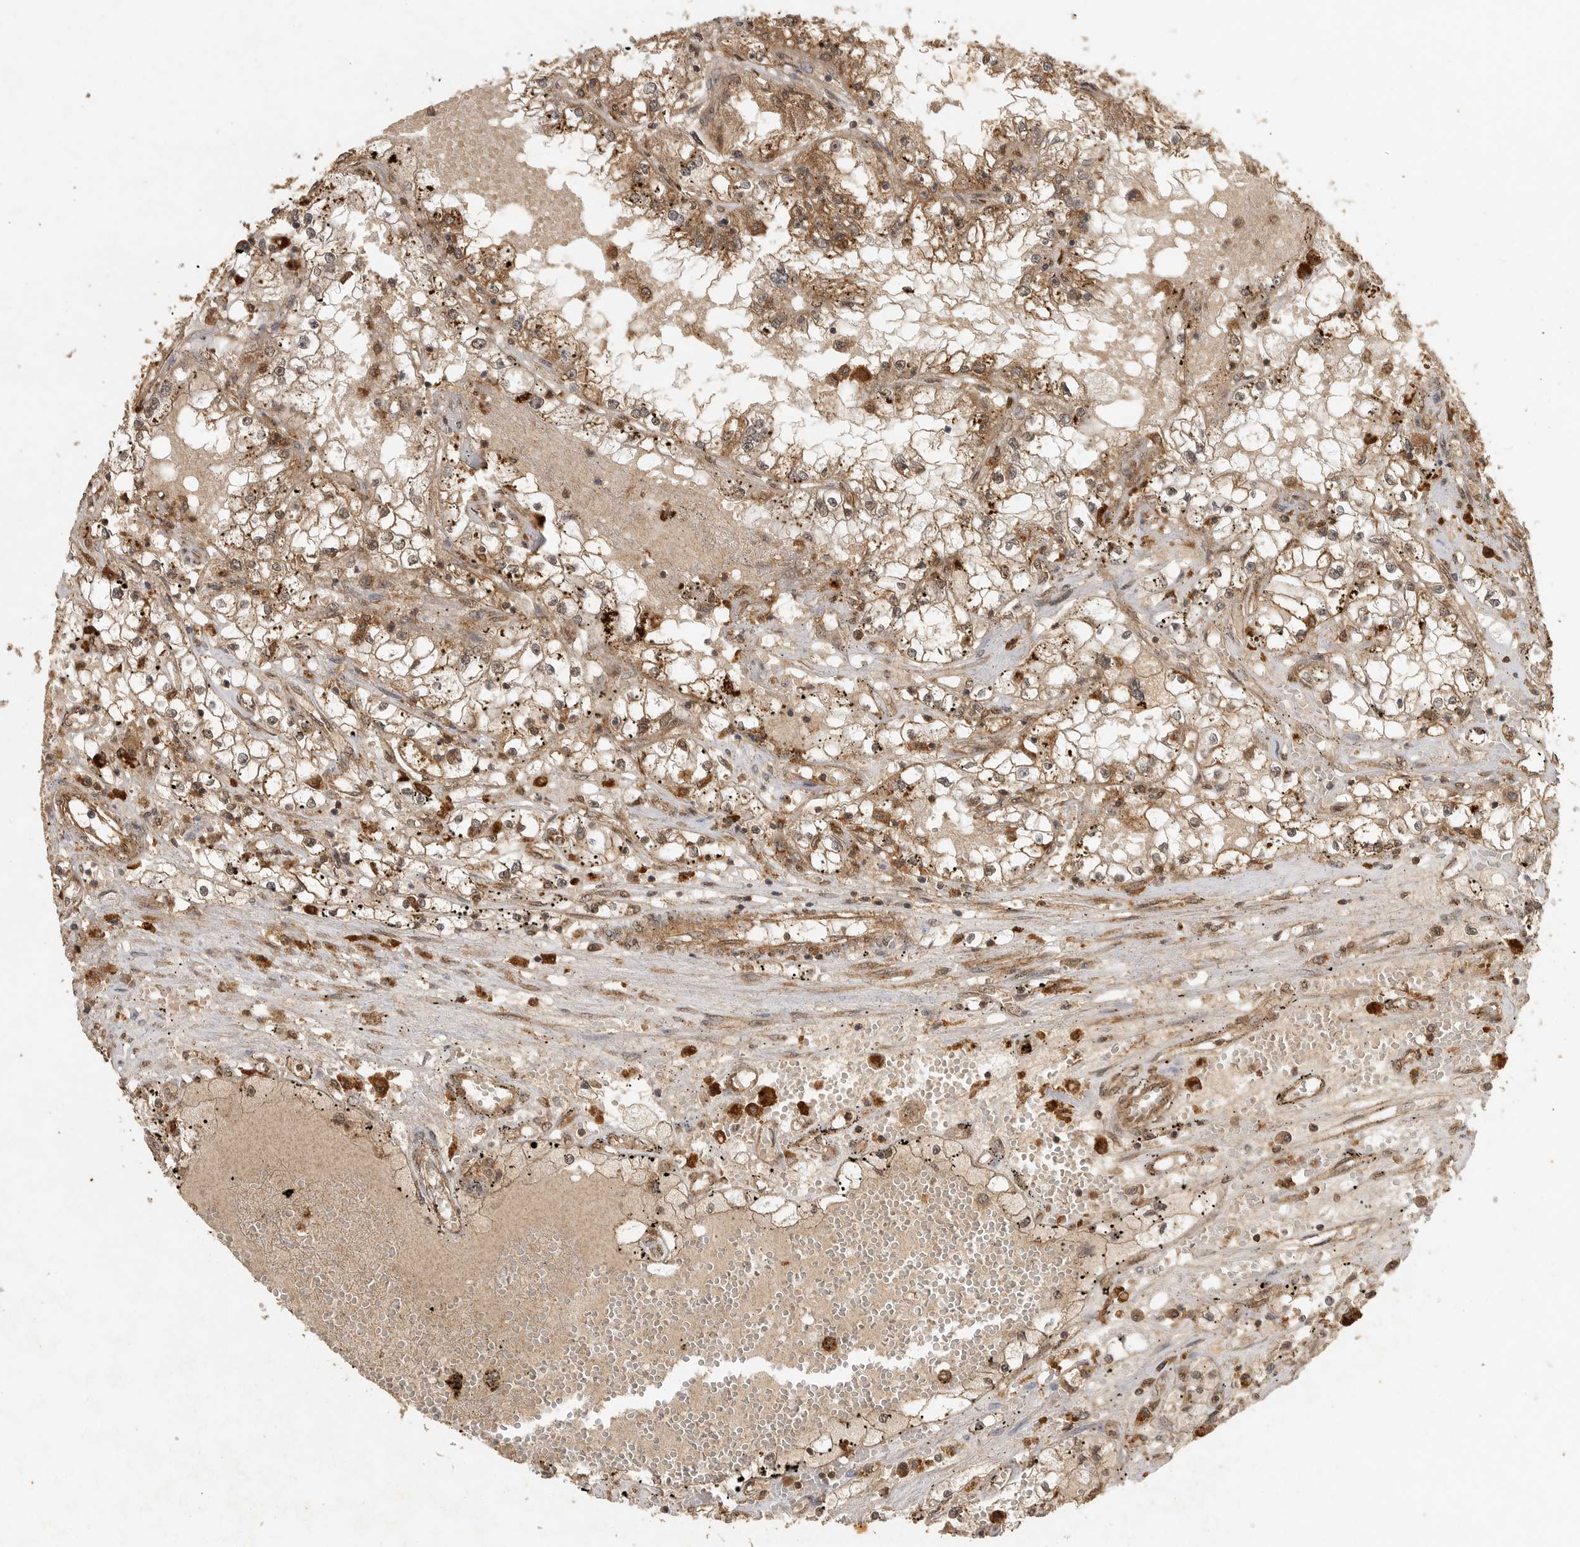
{"staining": {"intensity": "moderate", "quantity": ">75%", "location": "cytoplasmic/membranous,nuclear"}, "tissue": "renal cancer", "cell_type": "Tumor cells", "image_type": "cancer", "snomed": [{"axis": "morphology", "description": "Adenocarcinoma, NOS"}, {"axis": "topography", "description": "Kidney"}], "caption": "Tumor cells display medium levels of moderate cytoplasmic/membranous and nuclear positivity in approximately >75% of cells in renal cancer.", "gene": "ICOSLG", "patient": {"sex": "male", "age": 56}}